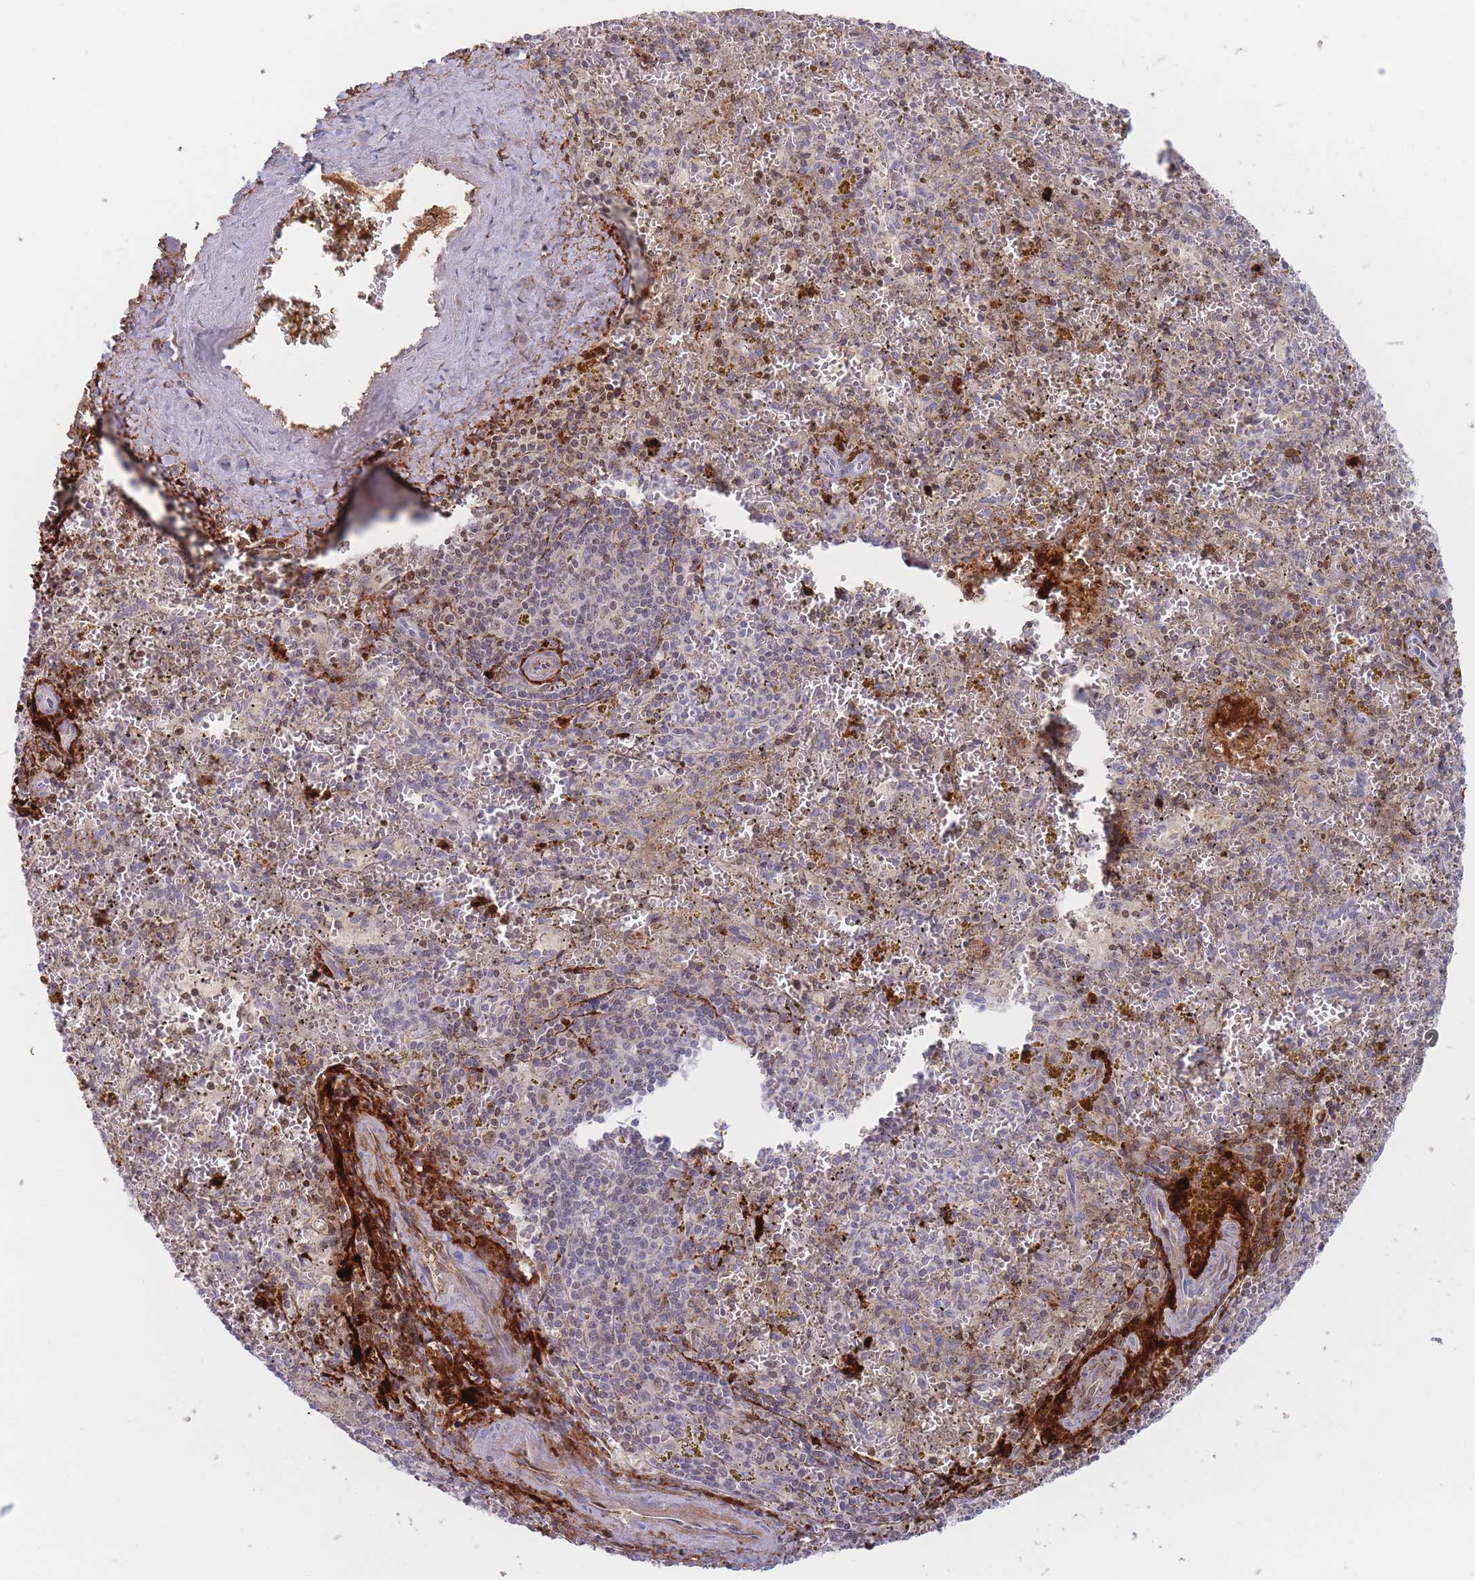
{"staining": {"intensity": "negative", "quantity": "none", "location": "none"}, "tissue": "spleen", "cell_type": "Cells in red pulp", "image_type": "normal", "snomed": [{"axis": "morphology", "description": "Normal tissue, NOS"}, {"axis": "topography", "description": "Spleen"}], "caption": "A photomicrograph of spleen stained for a protein reveals no brown staining in cells in red pulp. (DAB (3,3'-diaminobenzidine) IHC with hematoxylin counter stain).", "gene": "PRG4", "patient": {"sex": "male", "age": 57}}